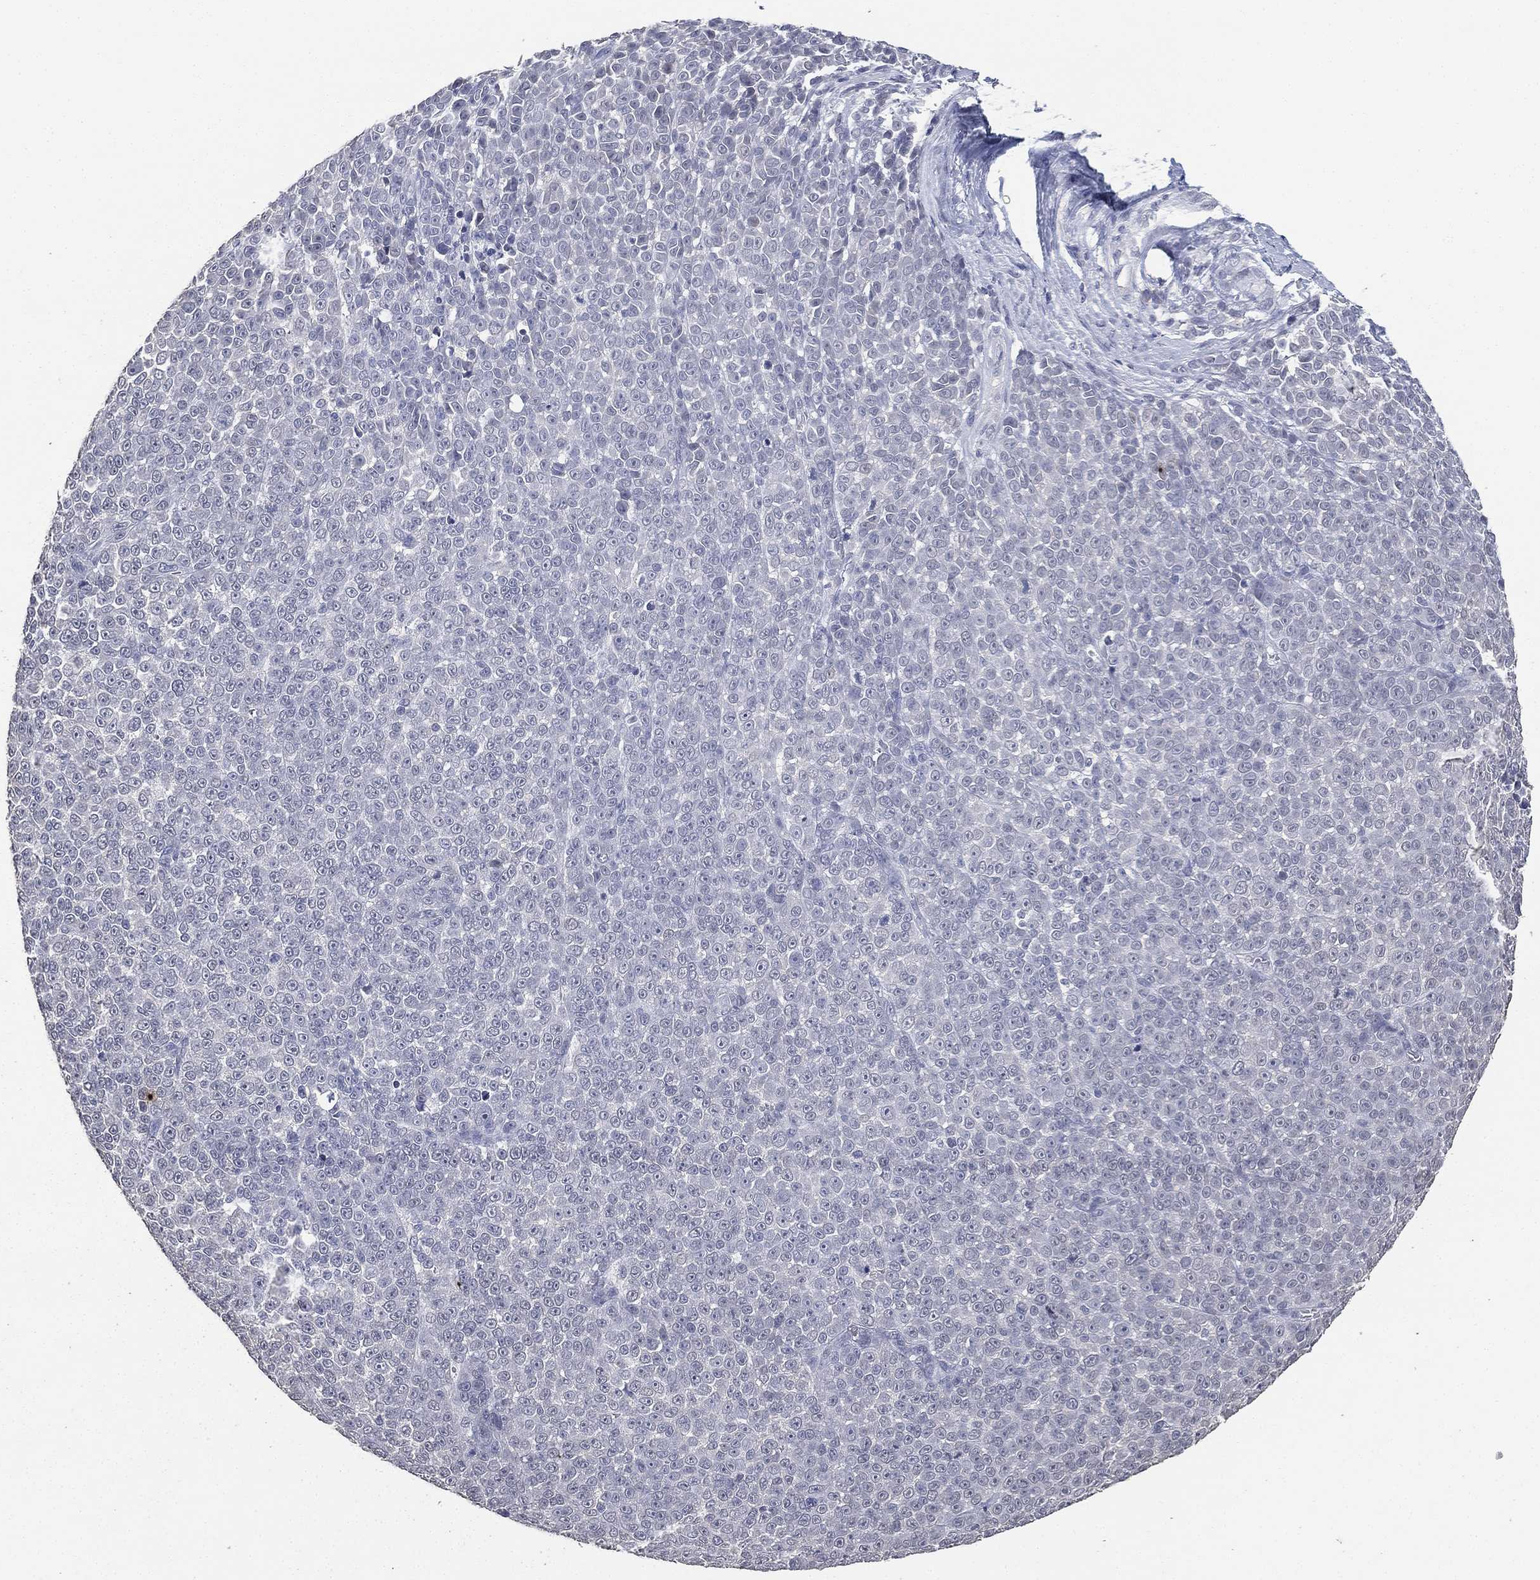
{"staining": {"intensity": "negative", "quantity": "none", "location": "none"}, "tissue": "melanoma", "cell_type": "Tumor cells", "image_type": "cancer", "snomed": [{"axis": "morphology", "description": "Malignant melanoma, NOS"}, {"axis": "topography", "description": "Skin"}], "caption": "Tumor cells show no significant staining in melanoma. (Immunohistochemistry (ihc), brightfield microscopy, high magnification).", "gene": "DSG1", "patient": {"sex": "female", "age": 95}}